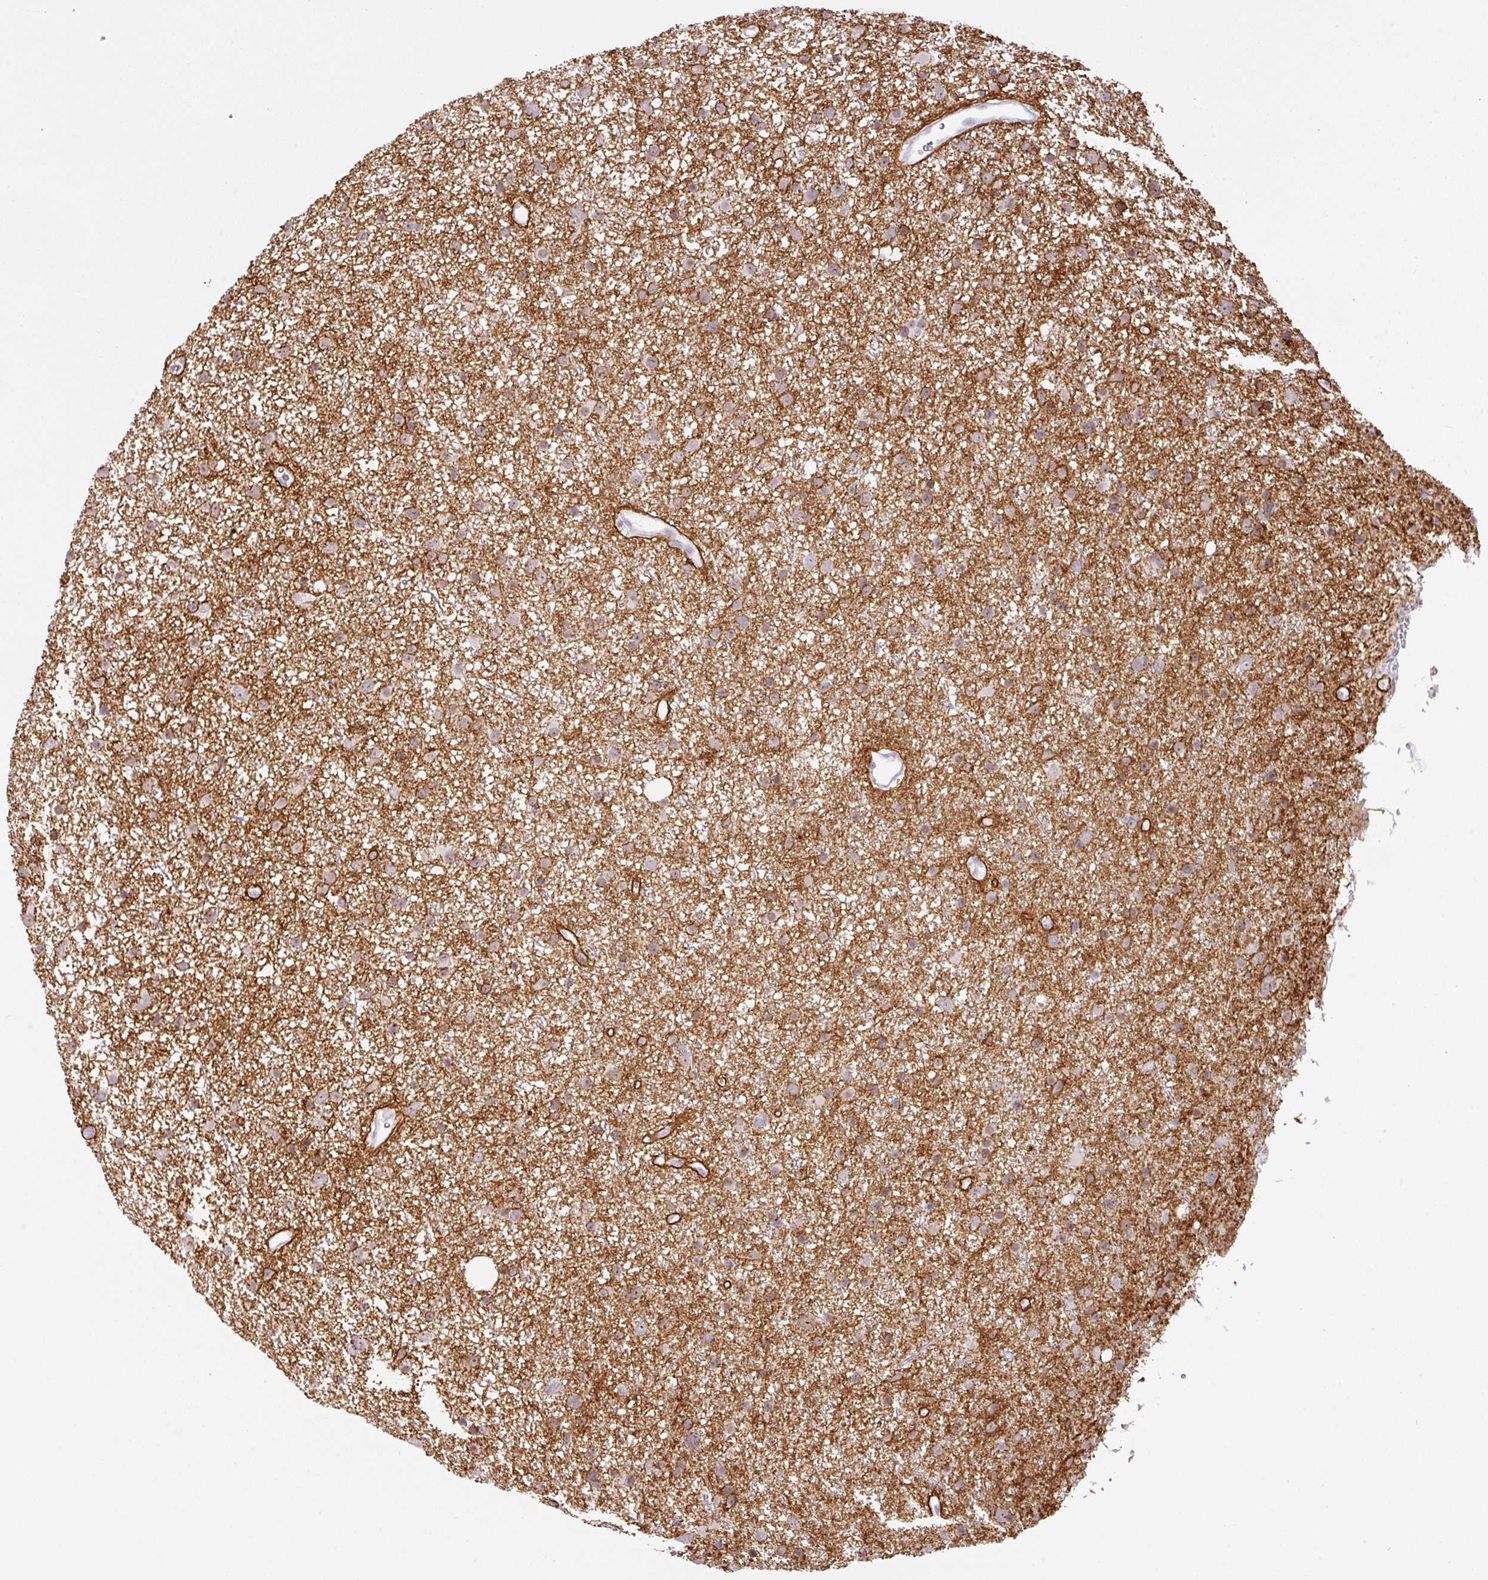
{"staining": {"intensity": "negative", "quantity": "none", "location": "none"}, "tissue": "glioma", "cell_type": "Tumor cells", "image_type": "cancer", "snomed": [{"axis": "morphology", "description": "Glioma, malignant, Low grade"}, {"axis": "topography", "description": "Cerebral cortex"}], "caption": "Tumor cells show no significant positivity in malignant glioma (low-grade).", "gene": "PARP2", "patient": {"sex": "female", "age": 39}}